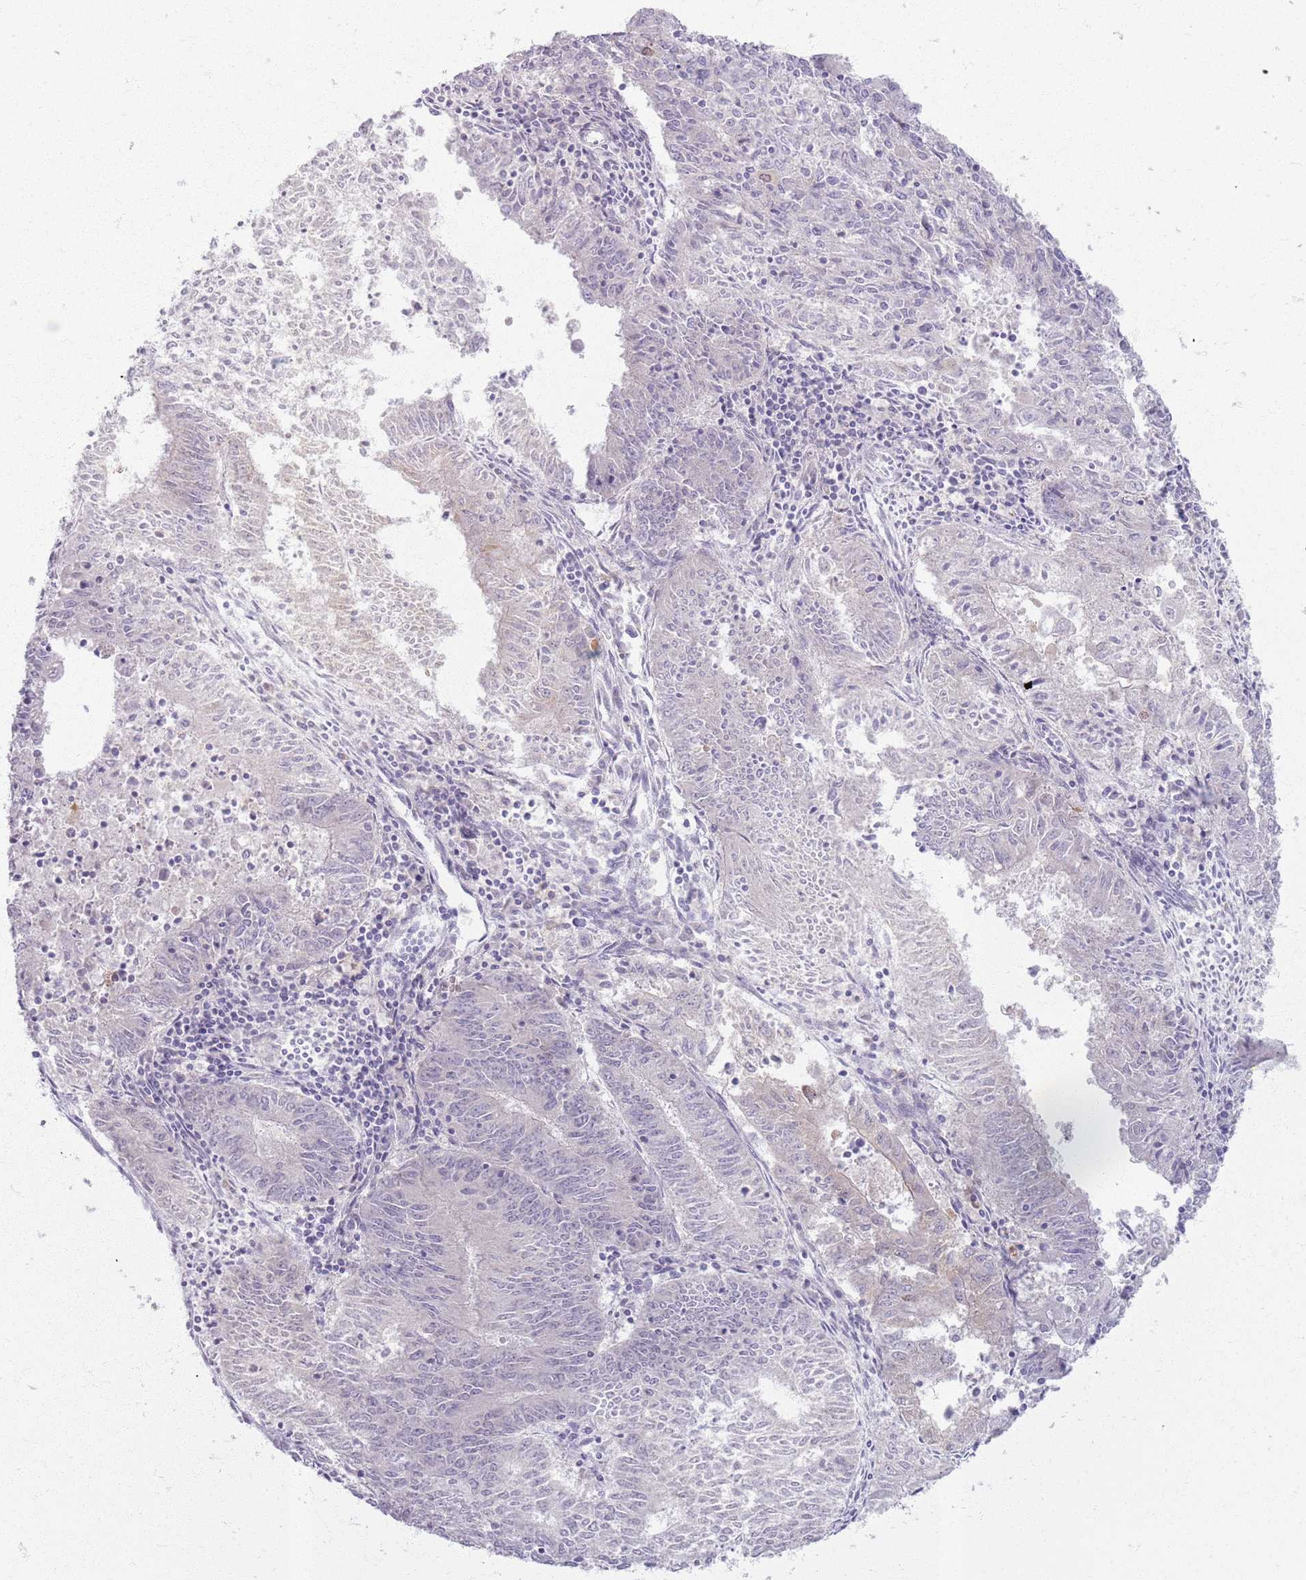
{"staining": {"intensity": "negative", "quantity": "none", "location": "none"}, "tissue": "endometrial cancer", "cell_type": "Tumor cells", "image_type": "cancer", "snomed": [{"axis": "morphology", "description": "Adenocarcinoma, NOS"}, {"axis": "topography", "description": "Endometrium"}], "caption": "An immunohistochemistry micrograph of endometrial cancer is shown. There is no staining in tumor cells of endometrial cancer.", "gene": "CRIPT", "patient": {"sex": "female", "age": 59}}